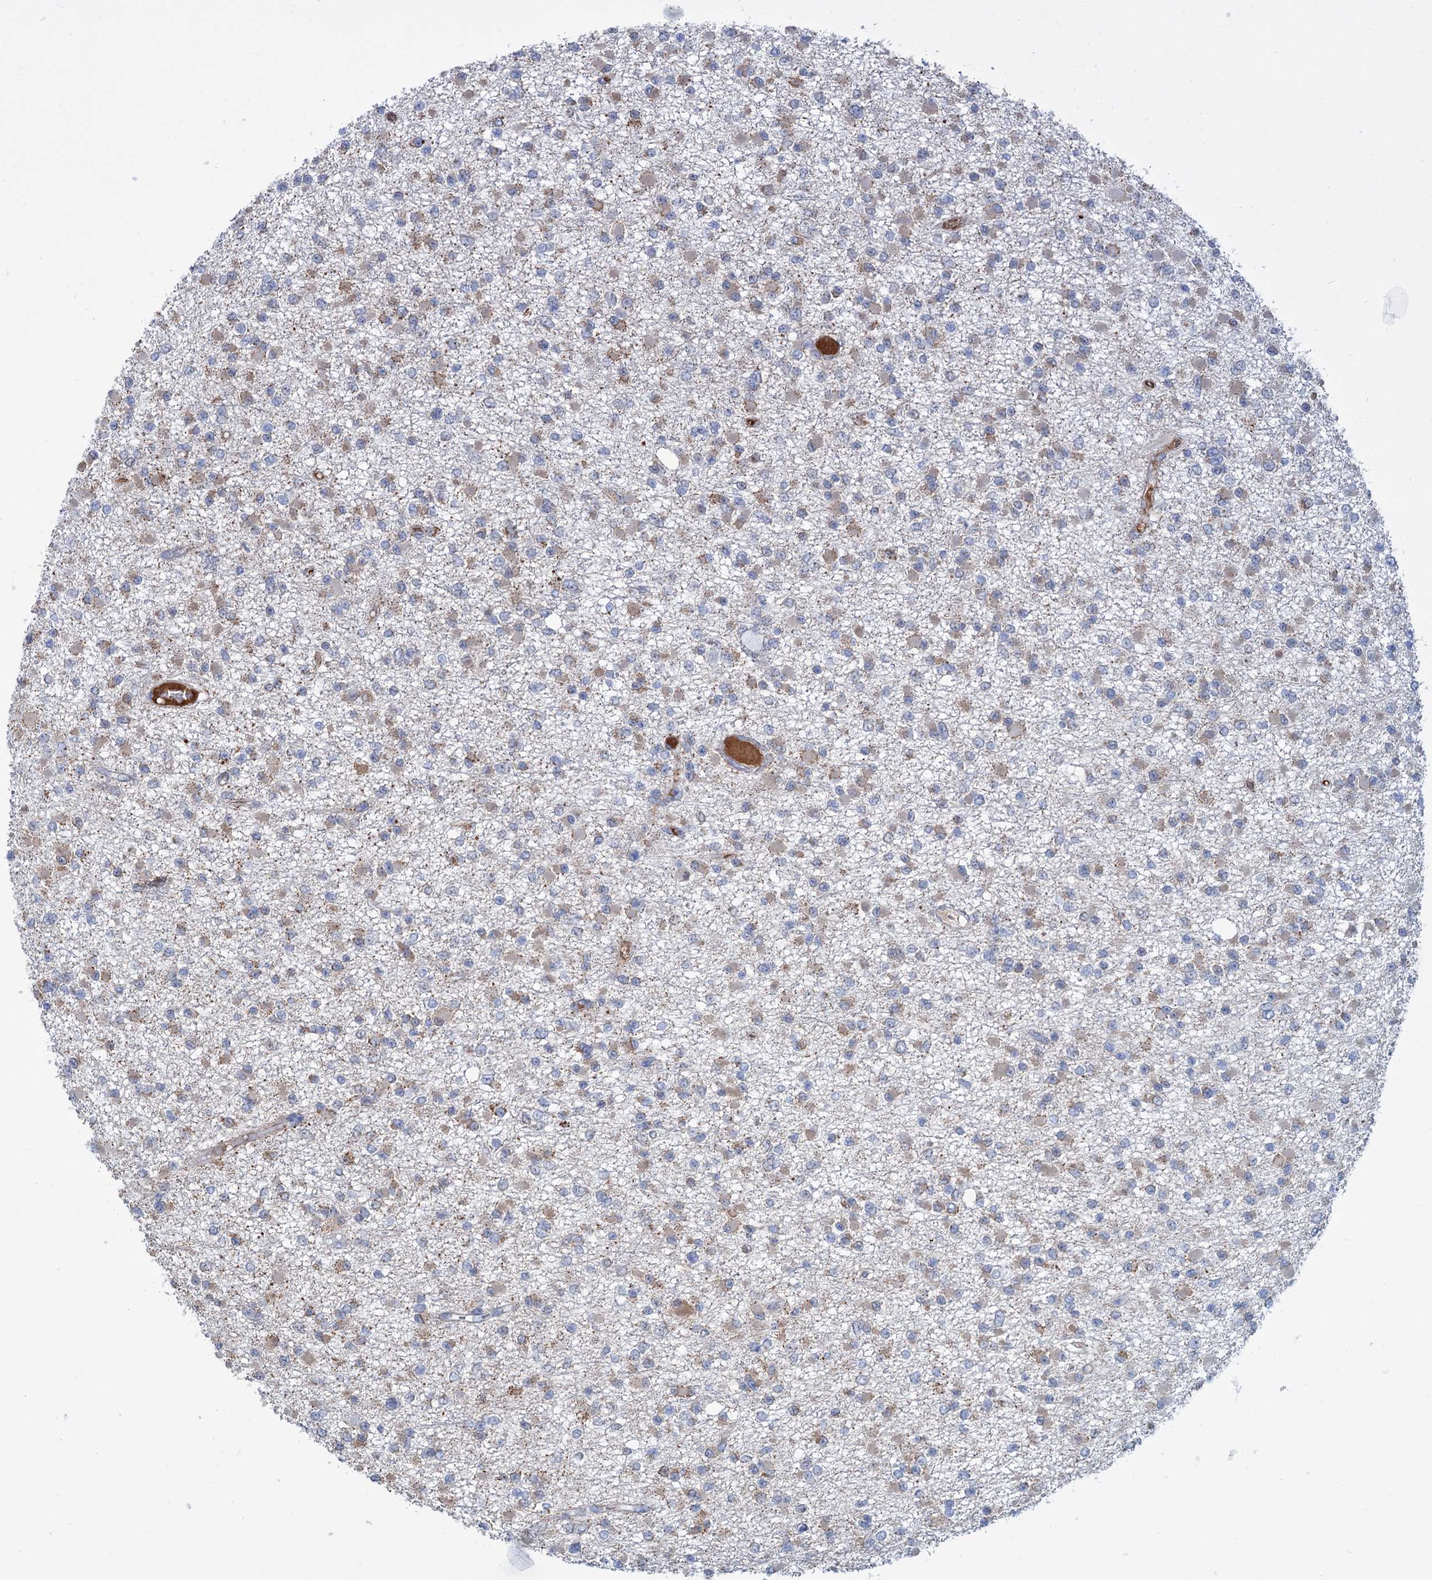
{"staining": {"intensity": "weak", "quantity": "25%-75%", "location": "cytoplasmic/membranous"}, "tissue": "glioma", "cell_type": "Tumor cells", "image_type": "cancer", "snomed": [{"axis": "morphology", "description": "Glioma, malignant, Low grade"}, {"axis": "topography", "description": "Brain"}], "caption": "Low-grade glioma (malignant) tissue shows weak cytoplasmic/membranous expression in approximately 25%-75% of tumor cells, visualized by immunohistochemistry.", "gene": "LPIN1", "patient": {"sex": "female", "age": 22}}